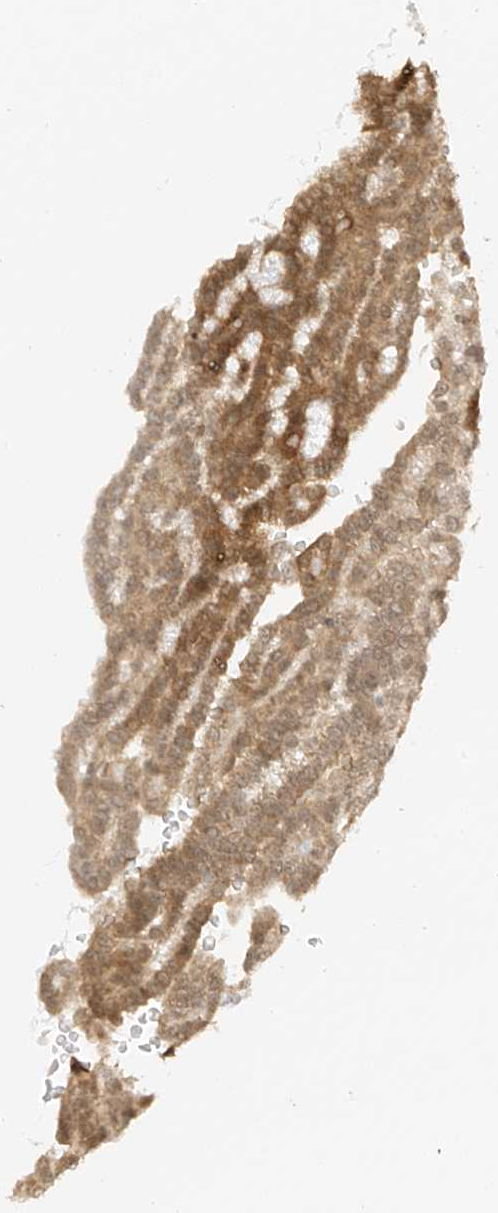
{"staining": {"intensity": "moderate", "quantity": ">75%", "location": "cytoplasmic/membranous,nuclear"}, "tissue": "renal cancer", "cell_type": "Tumor cells", "image_type": "cancer", "snomed": [{"axis": "morphology", "description": "Adenocarcinoma, NOS"}, {"axis": "topography", "description": "Kidney"}], "caption": "There is medium levels of moderate cytoplasmic/membranous and nuclear staining in tumor cells of renal cancer, as demonstrated by immunohistochemical staining (brown color).", "gene": "MIPEP", "patient": {"sex": "male", "age": 63}}